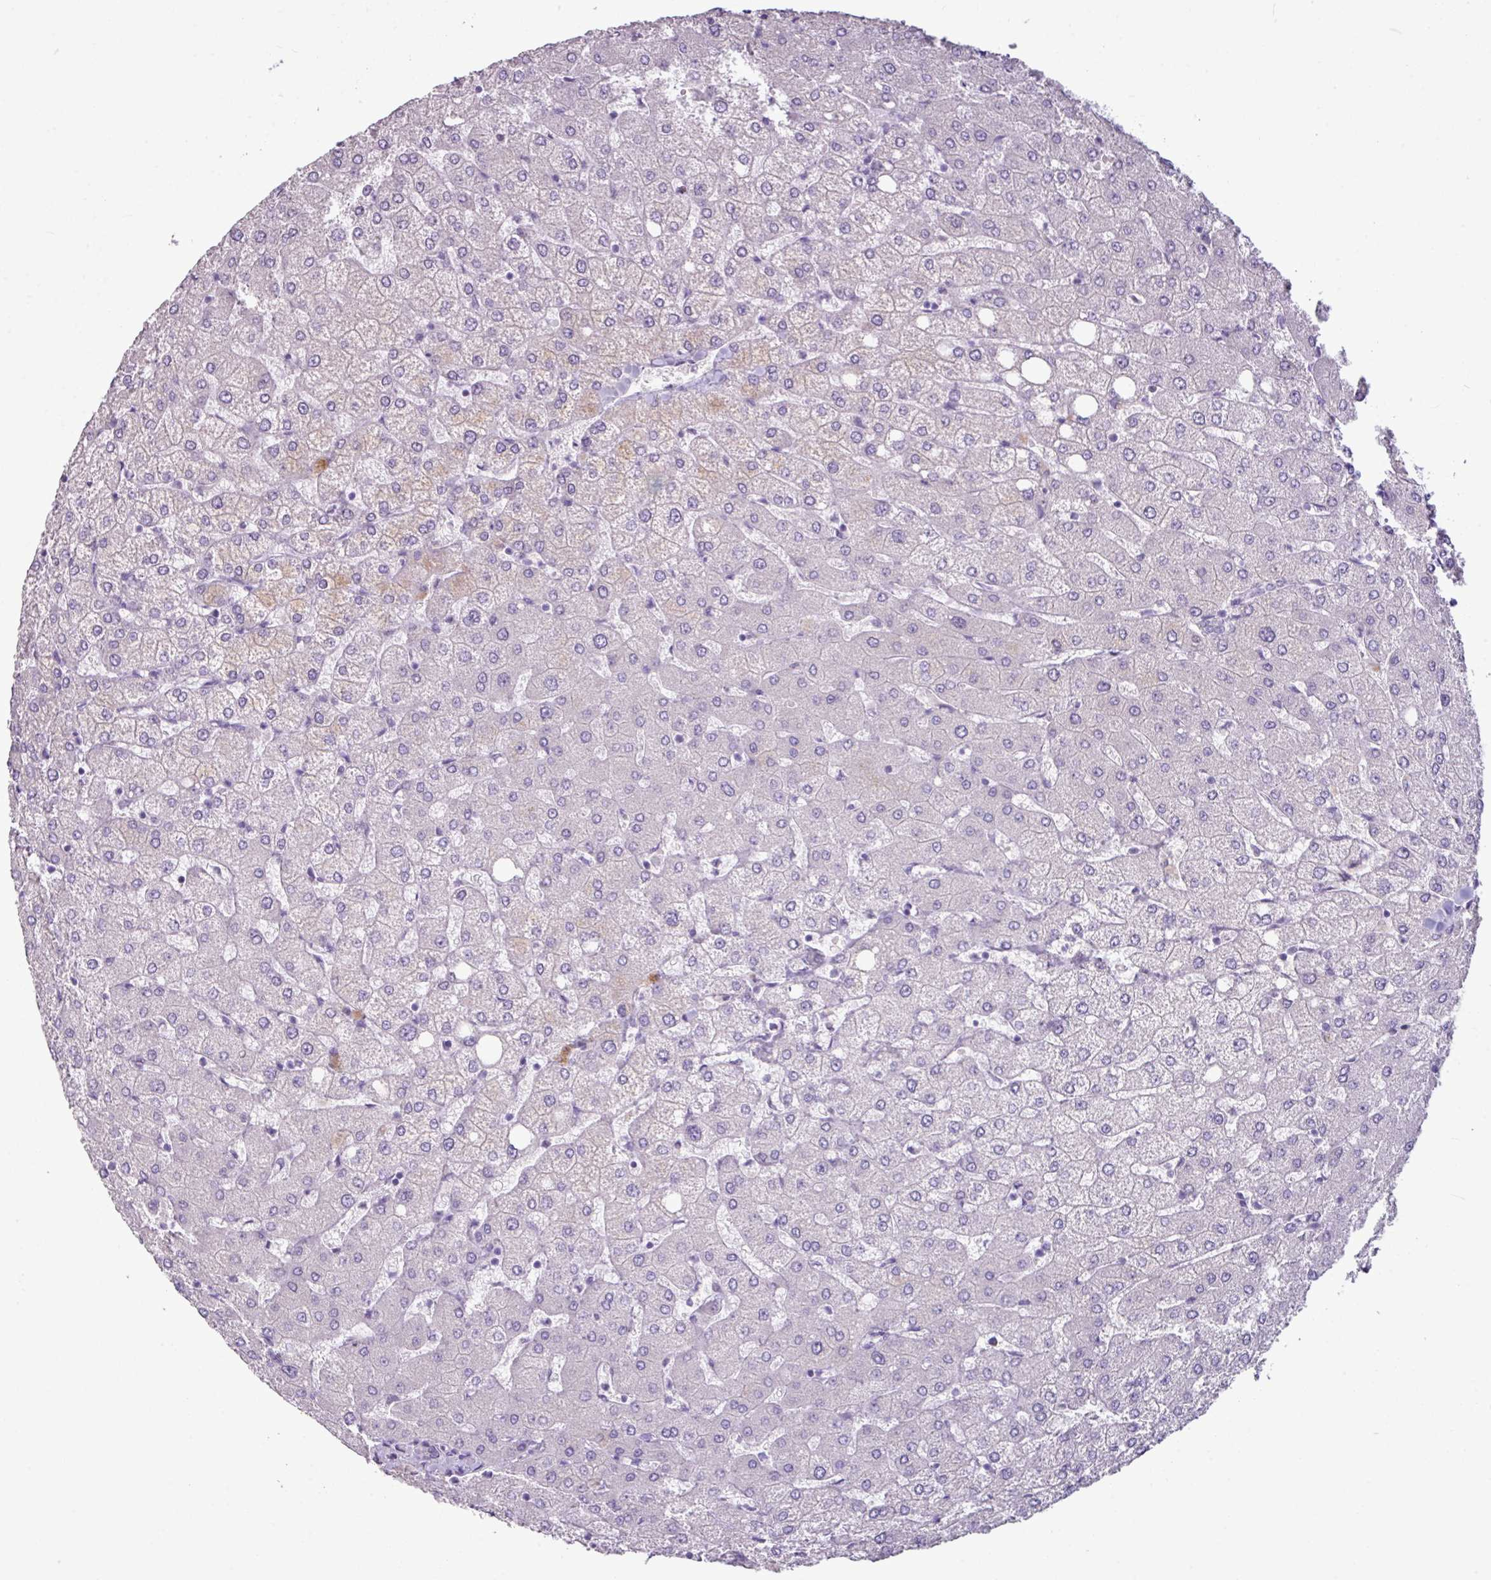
{"staining": {"intensity": "negative", "quantity": "none", "location": "none"}, "tissue": "liver", "cell_type": "Cholangiocytes", "image_type": "normal", "snomed": [{"axis": "morphology", "description": "Normal tissue, NOS"}, {"axis": "topography", "description": "Liver"}], "caption": "Cholangiocytes are negative for brown protein staining in unremarkable liver. (Brightfield microscopy of DAB (3,3'-diaminobenzidine) IHC at high magnification).", "gene": "TTLL12", "patient": {"sex": "female", "age": 54}}